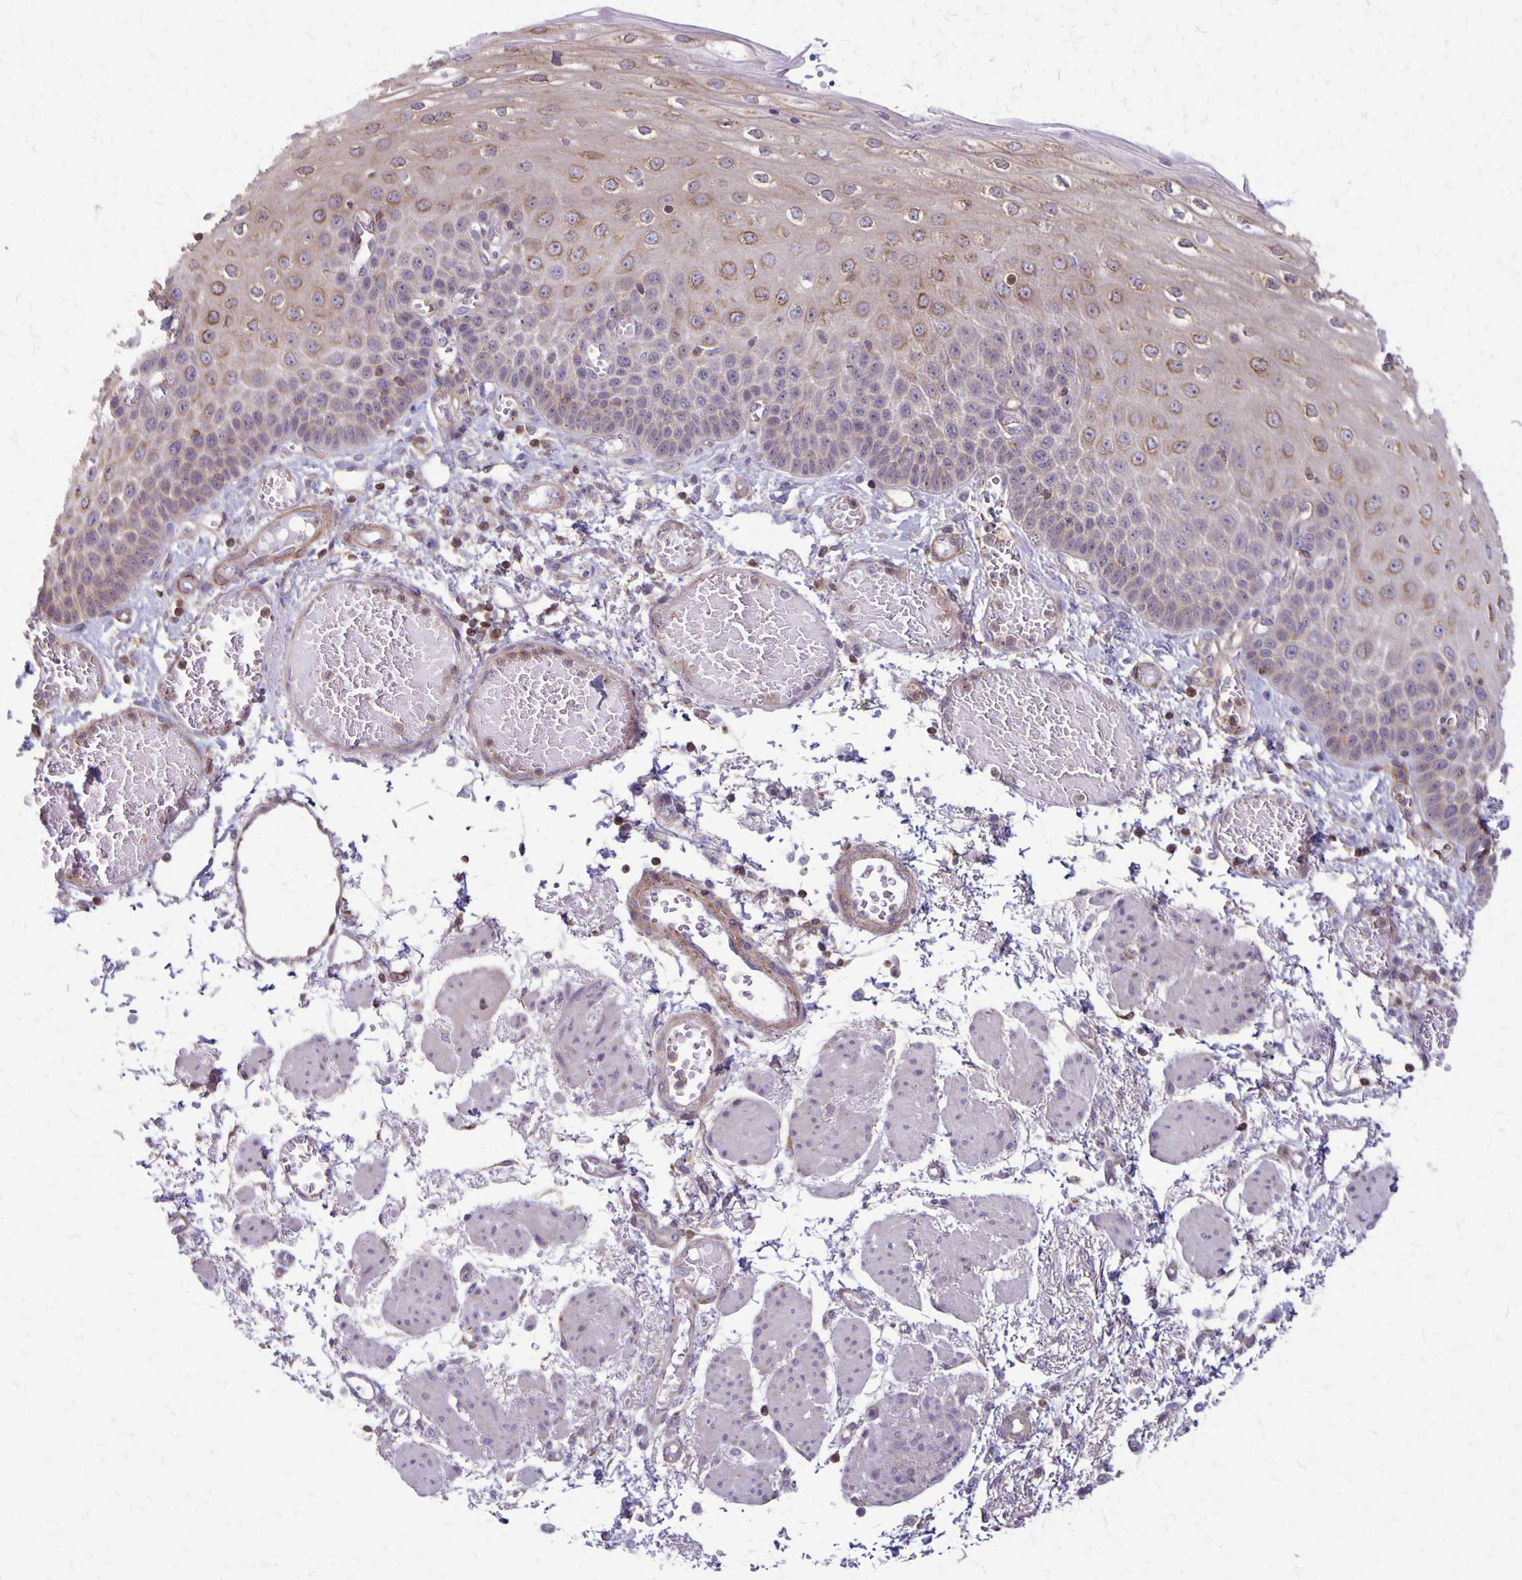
{"staining": {"intensity": "moderate", "quantity": "25%-75%", "location": "cytoplasmic/membranous"}, "tissue": "esophagus", "cell_type": "Squamous epithelial cells", "image_type": "normal", "snomed": [{"axis": "morphology", "description": "Normal tissue, NOS"}, {"axis": "morphology", "description": "Adenocarcinoma, NOS"}, {"axis": "topography", "description": "Esophagus"}], "caption": "Brown immunohistochemical staining in normal esophagus displays moderate cytoplasmic/membranous positivity in approximately 25%-75% of squamous epithelial cells.", "gene": "SEPTIN5", "patient": {"sex": "male", "age": 81}}